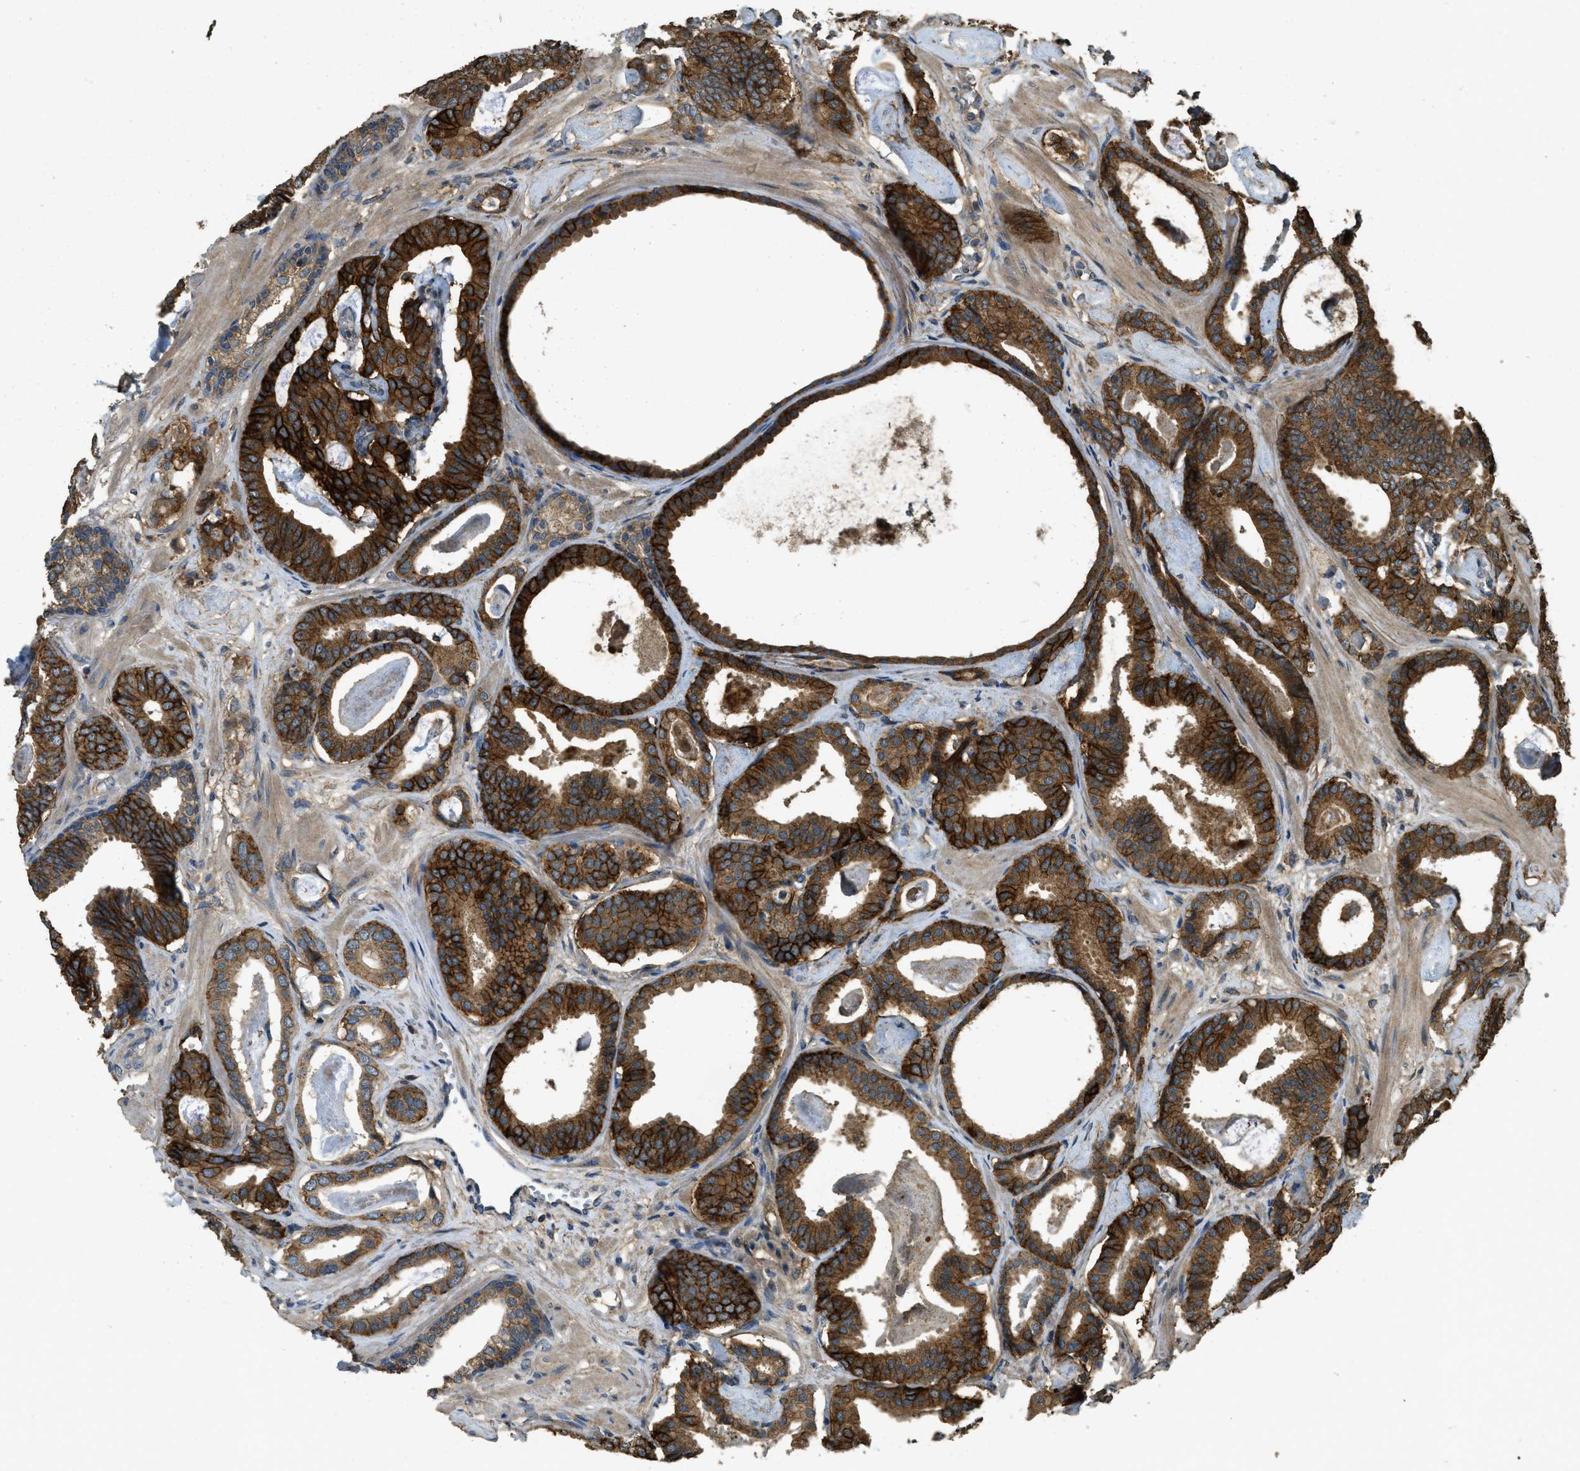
{"staining": {"intensity": "strong", "quantity": ">75%", "location": "cytoplasmic/membranous"}, "tissue": "prostate cancer", "cell_type": "Tumor cells", "image_type": "cancer", "snomed": [{"axis": "morphology", "description": "Adenocarcinoma, Low grade"}, {"axis": "topography", "description": "Prostate"}], "caption": "Prostate low-grade adenocarcinoma stained with a protein marker reveals strong staining in tumor cells.", "gene": "CD276", "patient": {"sex": "male", "age": 53}}